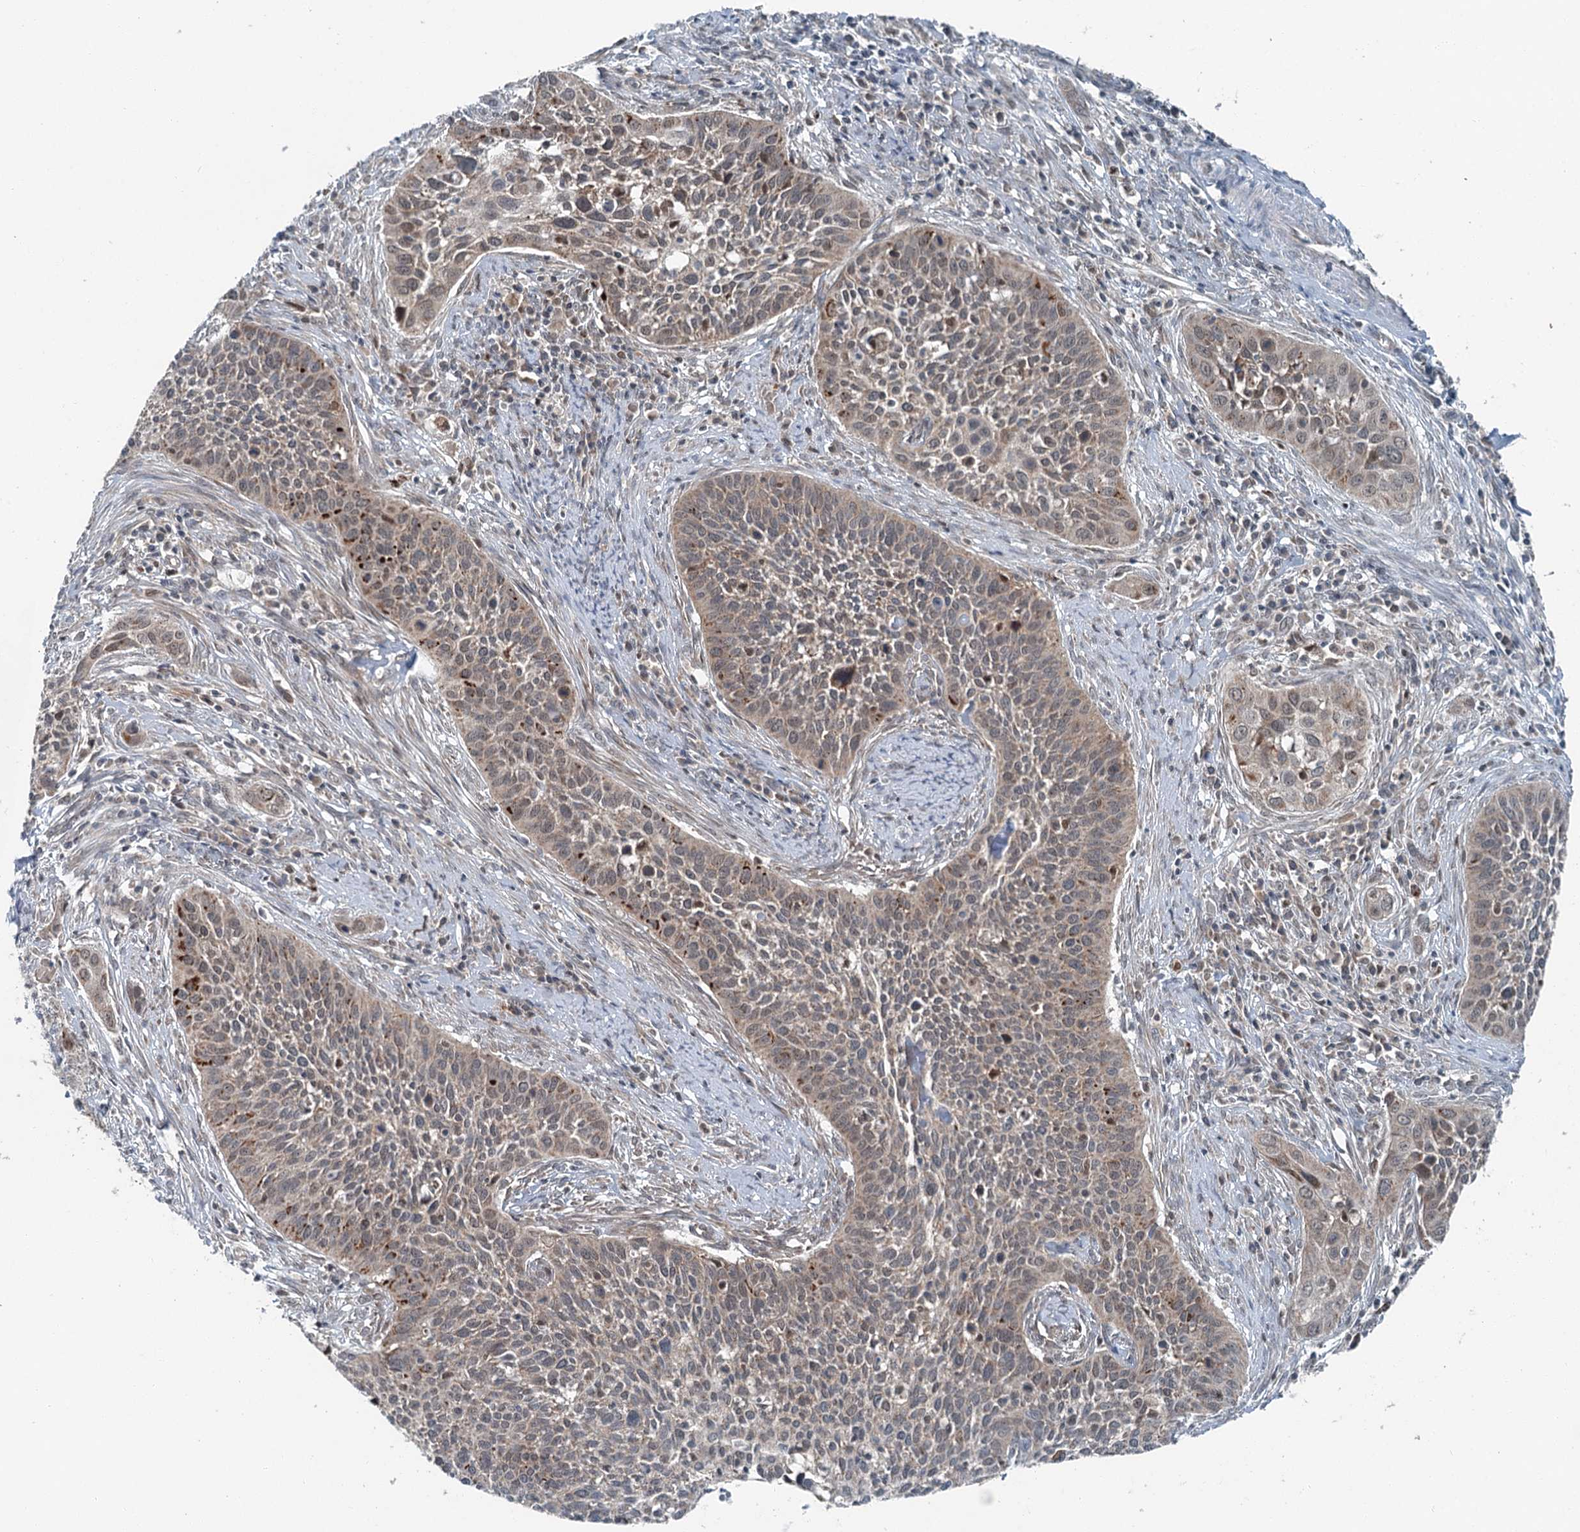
{"staining": {"intensity": "moderate", "quantity": "25%-75%", "location": "cytoplasmic/membranous"}, "tissue": "cervical cancer", "cell_type": "Tumor cells", "image_type": "cancer", "snomed": [{"axis": "morphology", "description": "Squamous cell carcinoma, NOS"}, {"axis": "topography", "description": "Cervix"}], "caption": "A histopathology image of human squamous cell carcinoma (cervical) stained for a protein reveals moderate cytoplasmic/membranous brown staining in tumor cells.", "gene": "WAPL", "patient": {"sex": "female", "age": 34}}